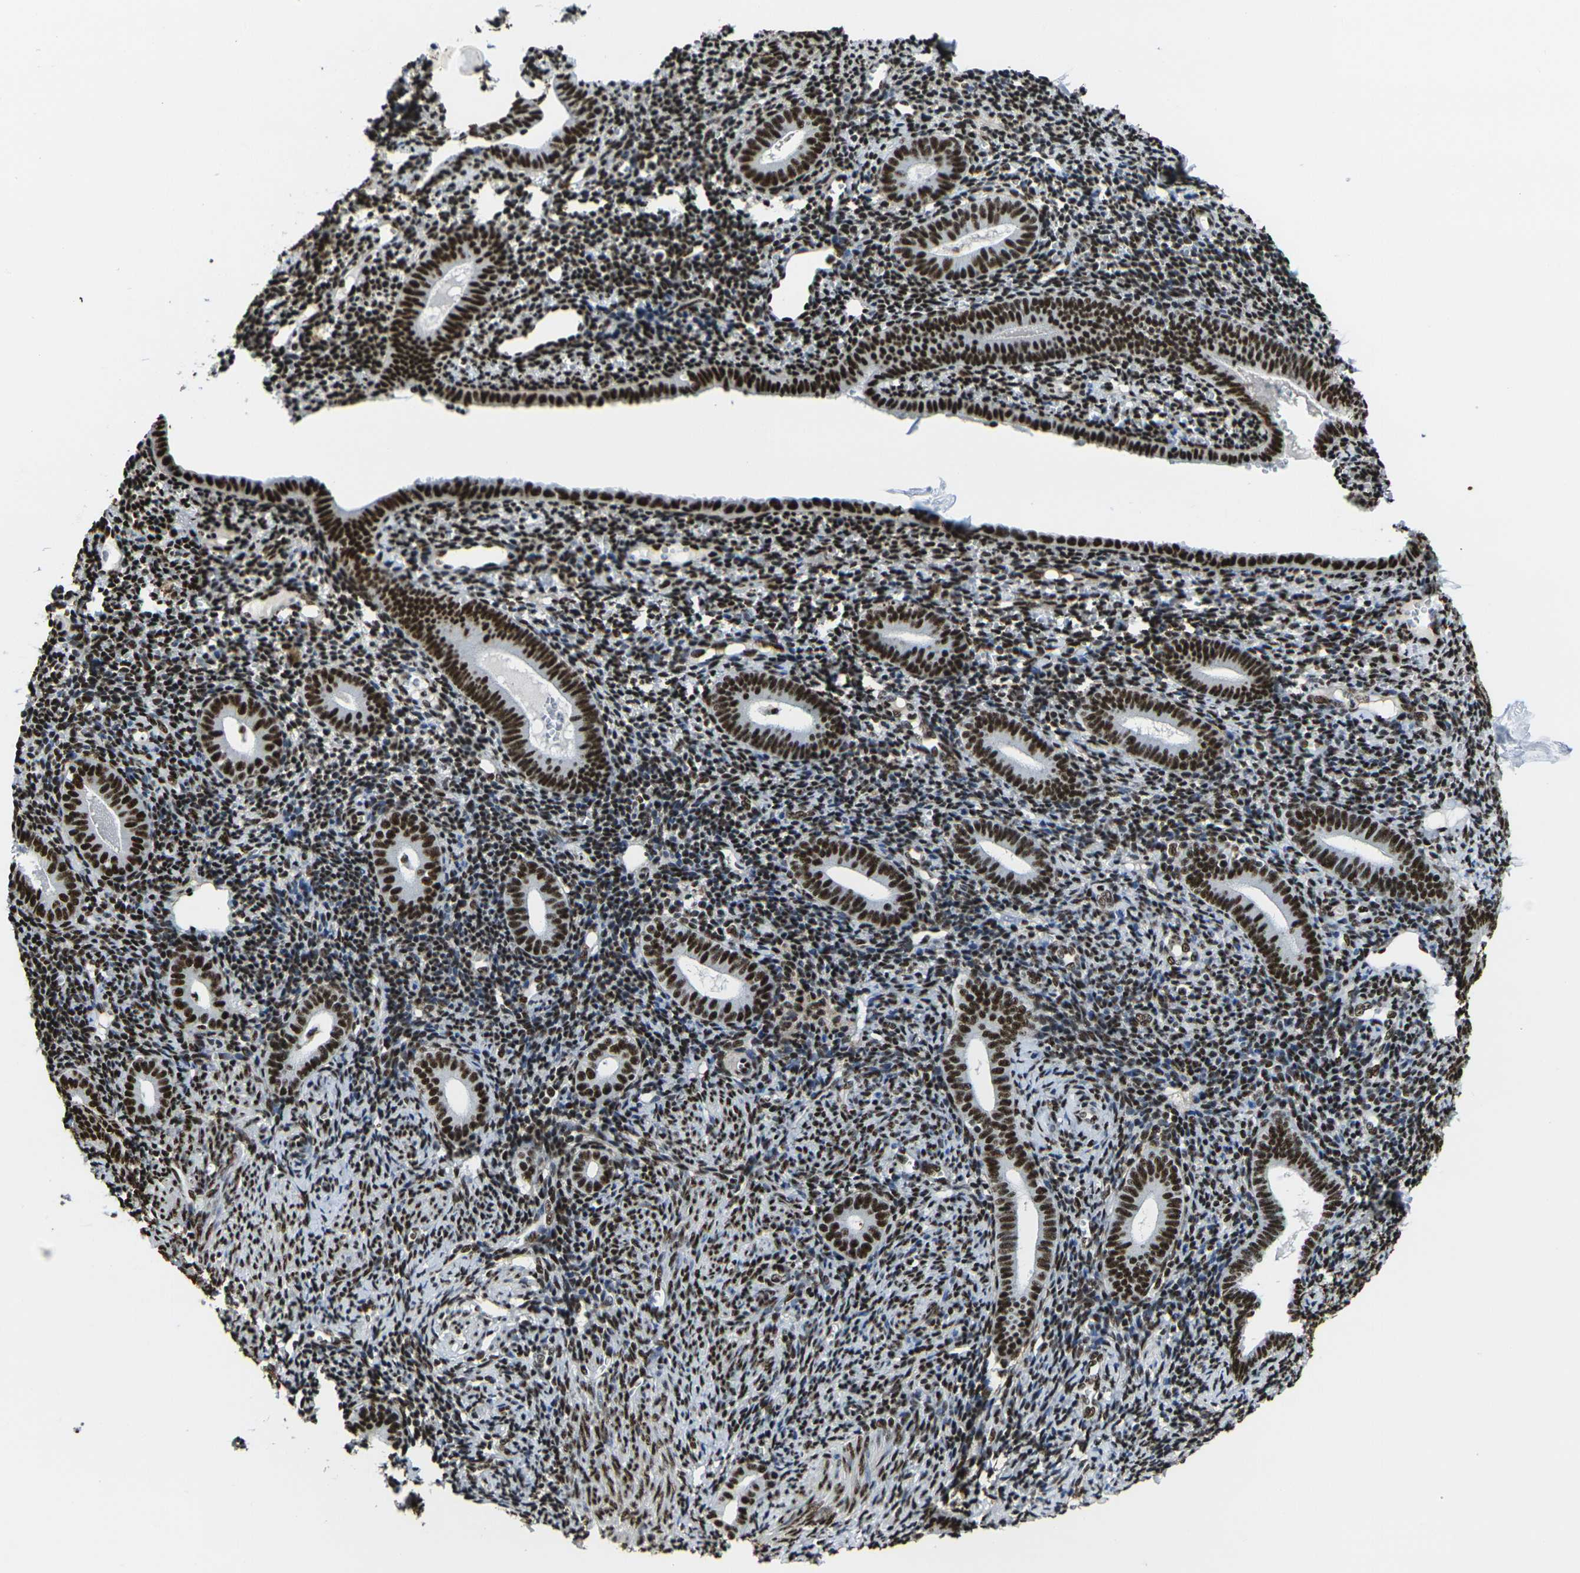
{"staining": {"intensity": "strong", "quantity": ">75%", "location": "nuclear"}, "tissue": "endometrium", "cell_type": "Cells in endometrial stroma", "image_type": "normal", "snomed": [{"axis": "morphology", "description": "Normal tissue, NOS"}, {"axis": "topography", "description": "Endometrium"}], "caption": "Endometrium stained for a protein (brown) displays strong nuclear positive staining in approximately >75% of cells in endometrial stroma.", "gene": "SMARCC1", "patient": {"sex": "female", "age": 50}}